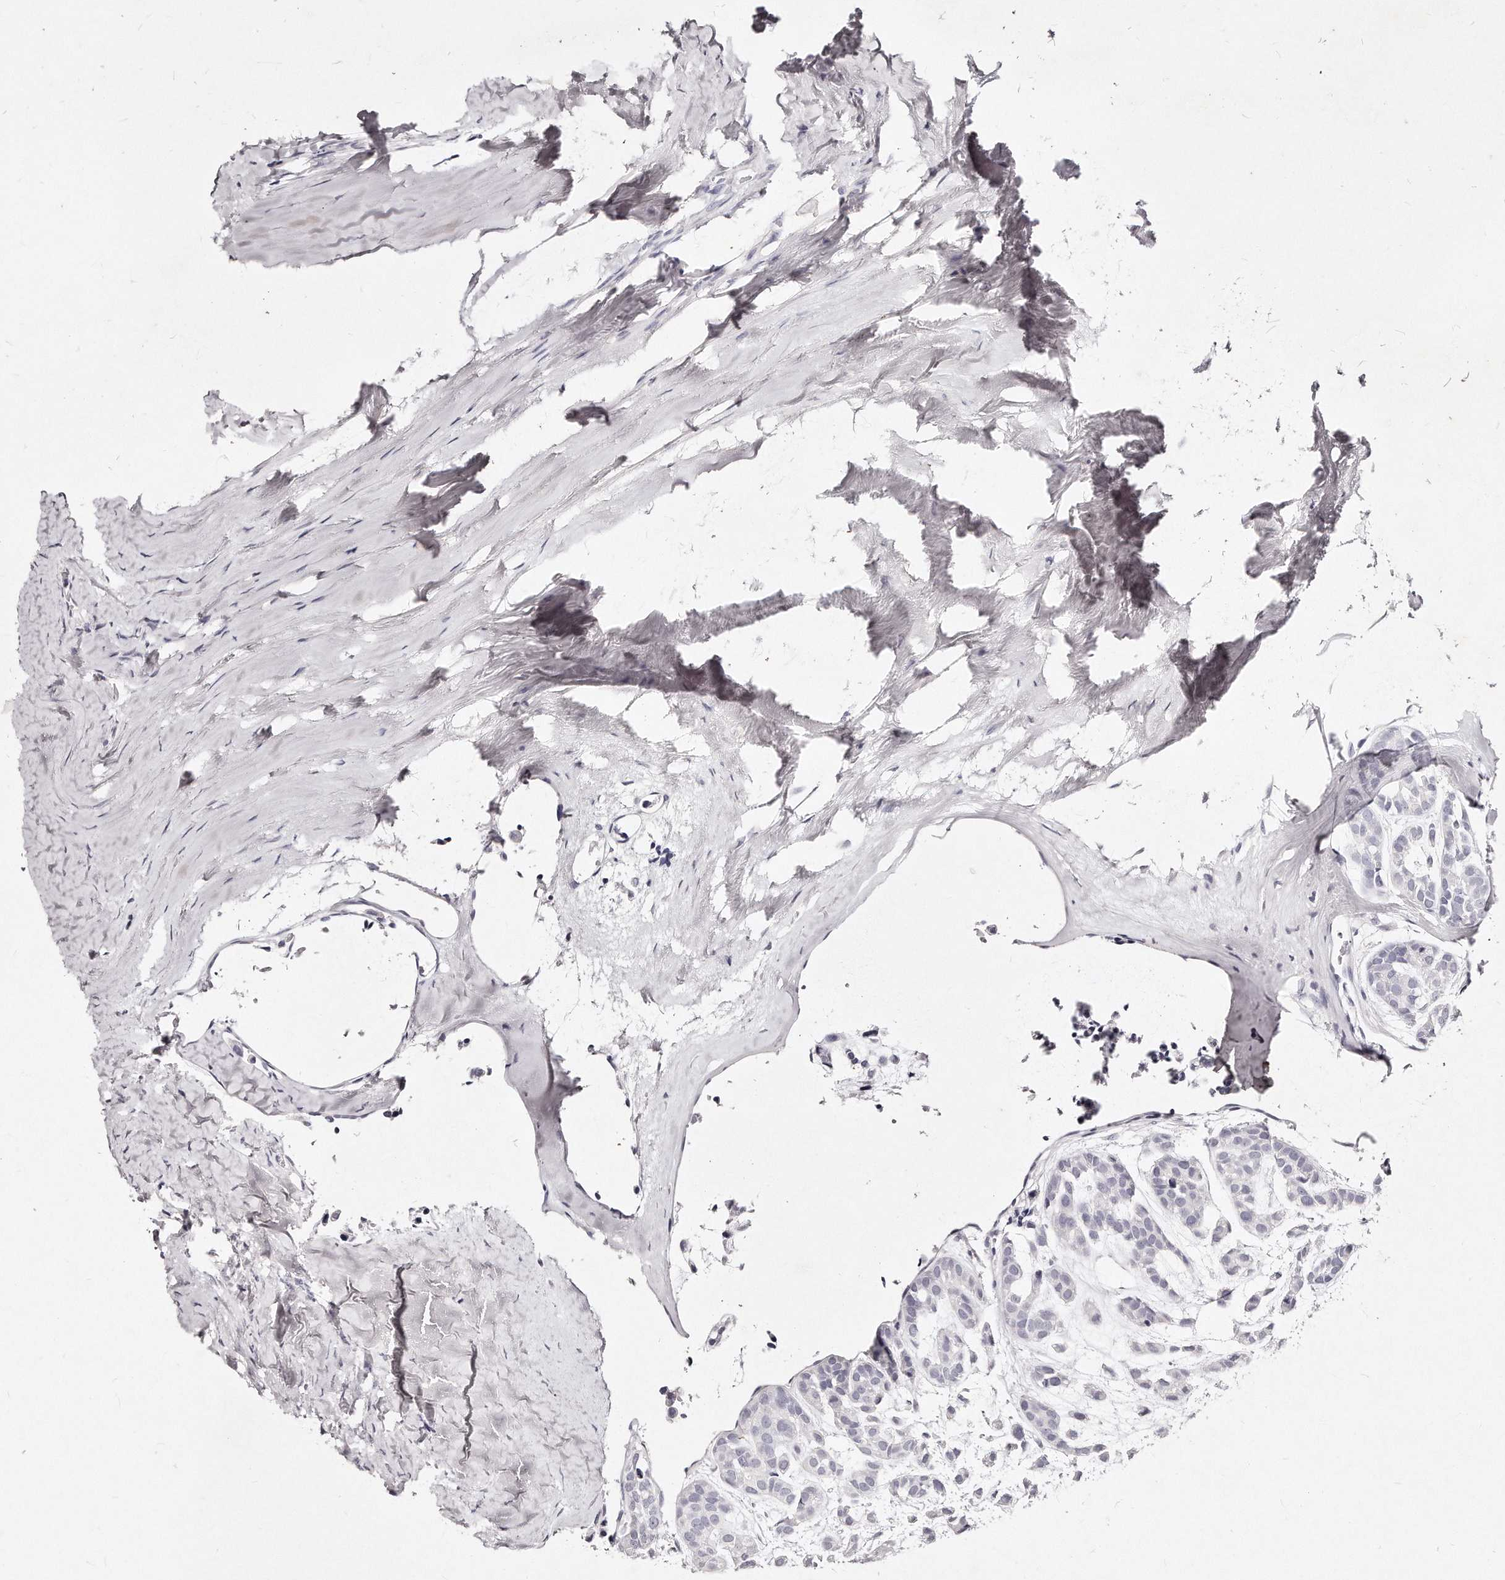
{"staining": {"intensity": "negative", "quantity": "none", "location": "none"}, "tissue": "head and neck cancer", "cell_type": "Tumor cells", "image_type": "cancer", "snomed": [{"axis": "morphology", "description": "Adenocarcinoma, NOS"}, {"axis": "morphology", "description": "Adenoma, NOS"}, {"axis": "topography", "description": "Head-Neck"}], "caption": "The immunohistochemistry (IHC) histopathology image has no significant positivity in tumor cells of adenocarcinoma (head and neck) tissue. Nuclei are stained in blue.", "gene": "GDA", "patient": {"sex": "female", "age": 55}}